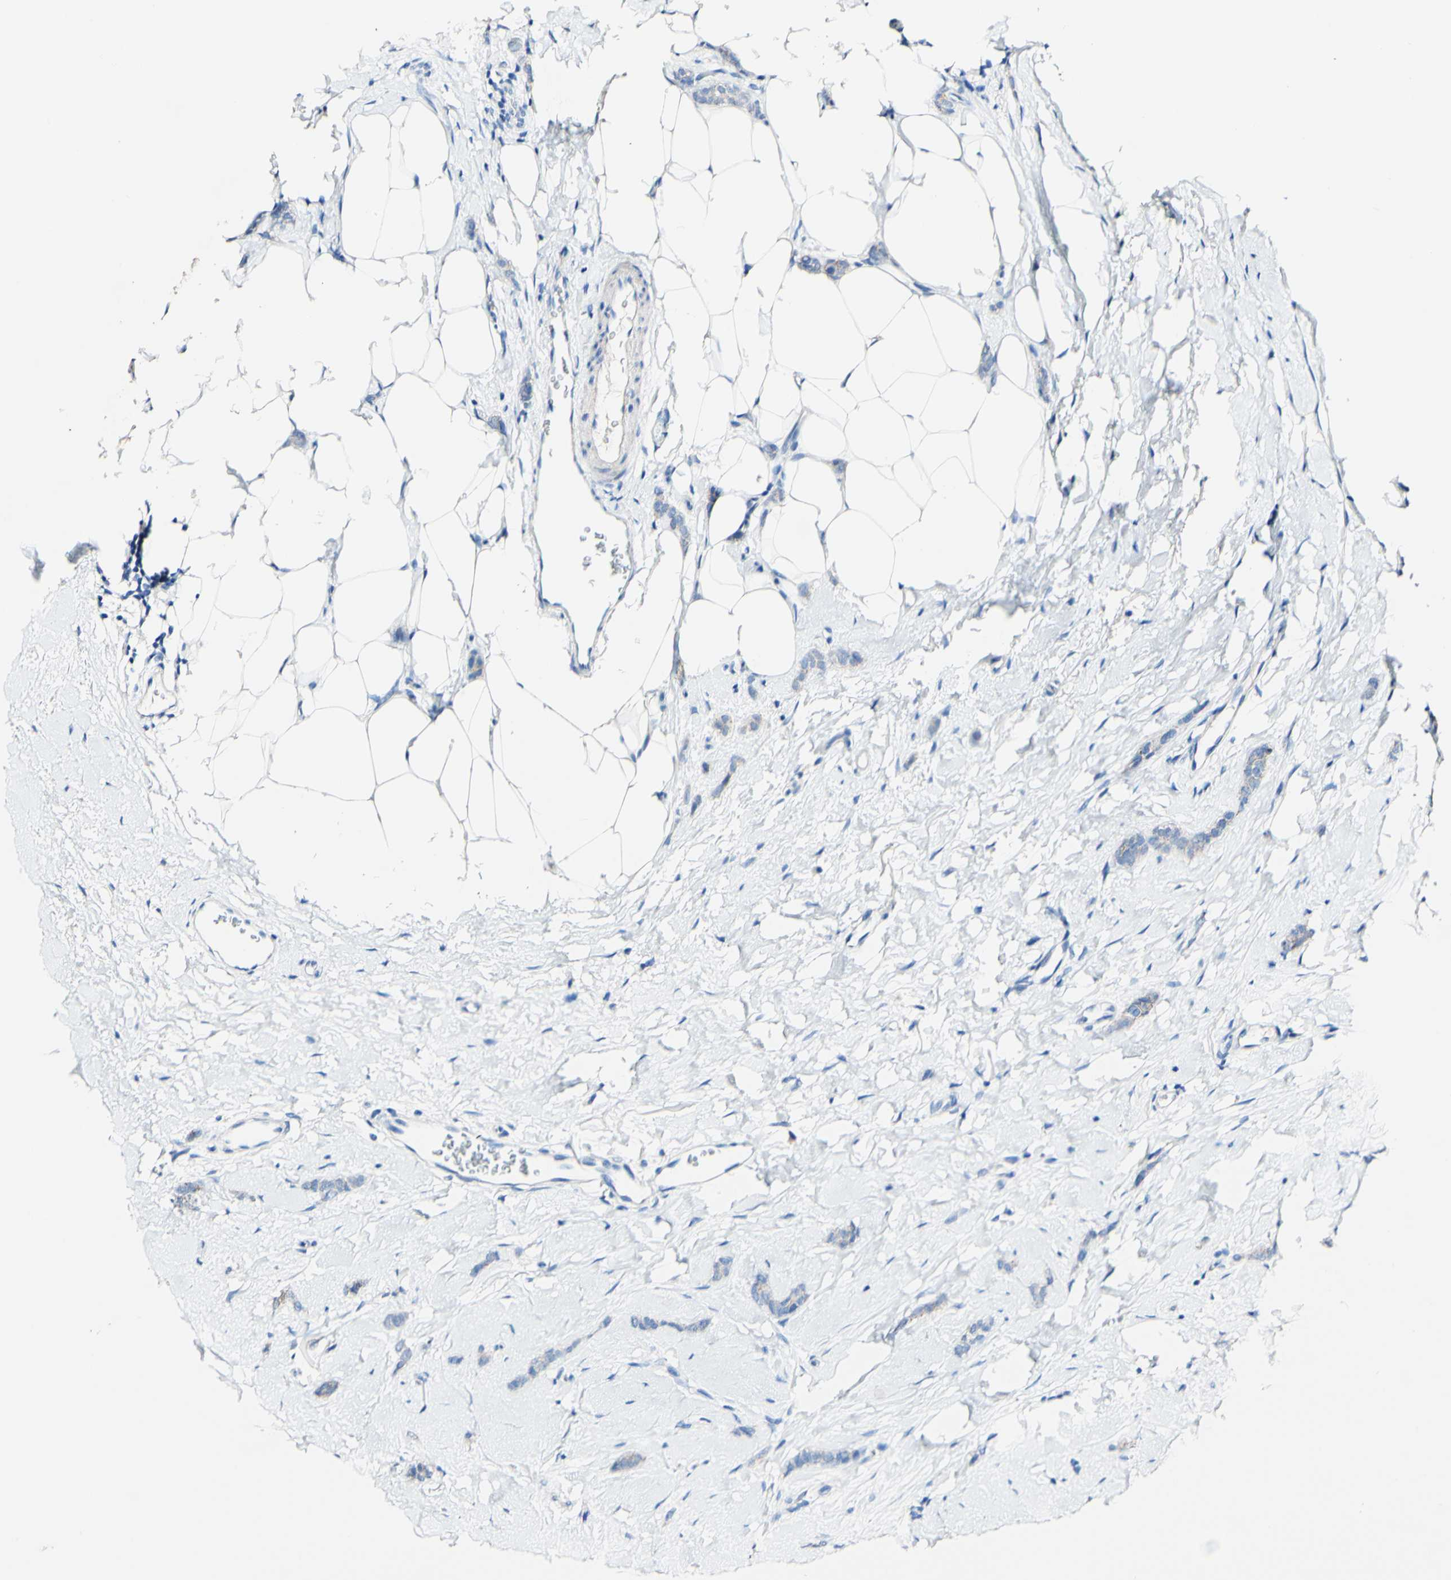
{"staining": {"intensity": "negative", "quantity": "none", "location": "none"}, "tissue": "breast cancer", "cell_type": "Tumor cells", "image_type": "cancer", "snomed": [{"axis": "morphology", "description": "Lobular carcinoma"}, {"axis": "topography", "description": "Skin"}, {"axis": "topography", "description": "Breast"}], "caption": "Protein analysis of breast lobular carcinoma reveals no significant expression in tumor cells.", "gene": "DSC2", "patient": {"sex": "female", "age": 46}}